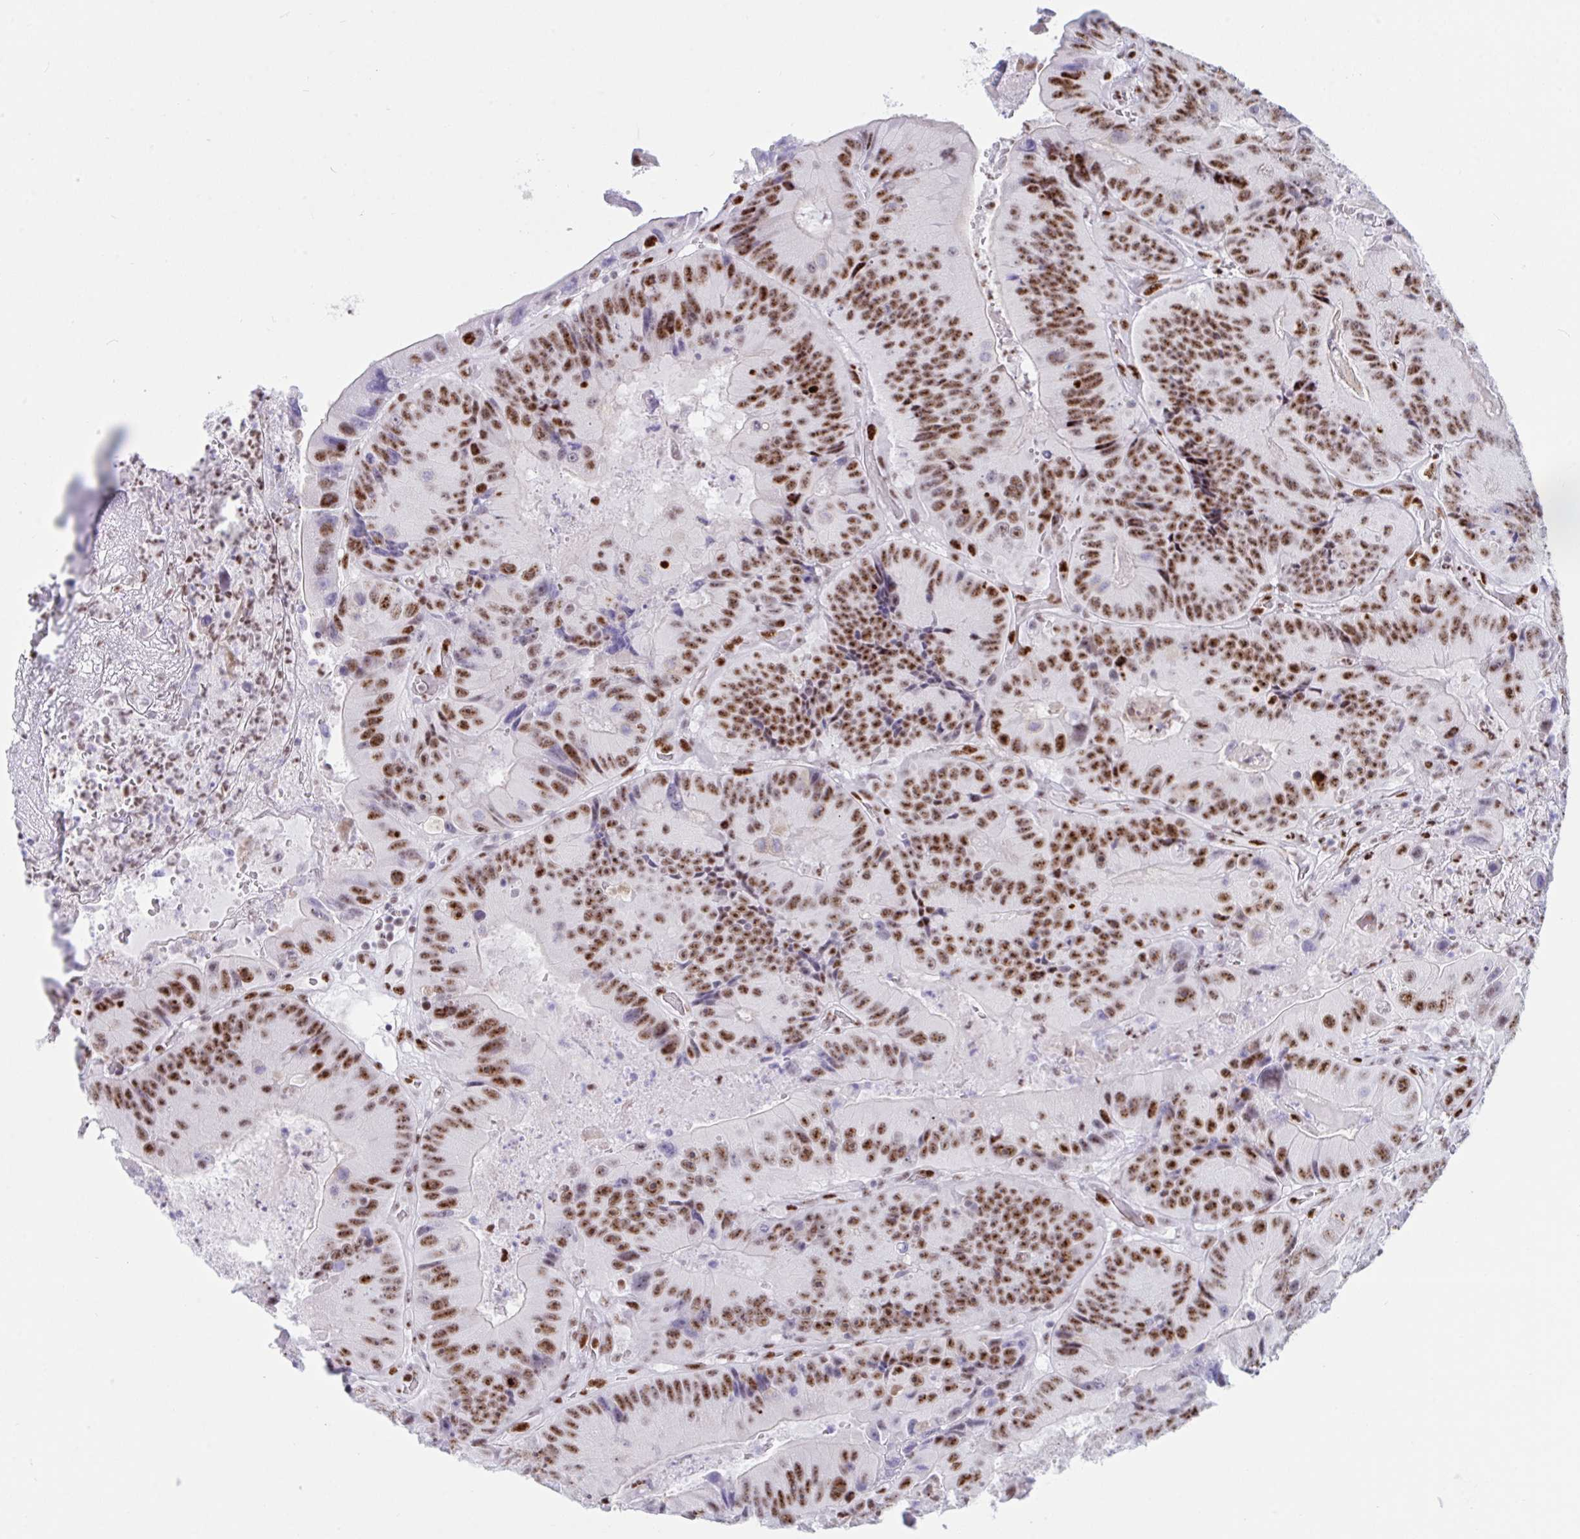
{"staining": {"intensity": "strong", "quantity": ">75%", "location": "nuclear"}, "tissue": "colorectal cancer", "cell_type": "Tumor cells", "image_type": "cancer", "snomed": [{"axis": "morphology", "description": "Adenocarcinoma, NOS"}, {"axis": "topography", "description": "Colon"}], "caption": "Immunohistochemical staining of human colorectal cancer exhibits high levels of strong nuclear protein positivity in approximately >75% of tumor cells. The protein of interest is shown in brown color, while the nuclei are stained blue.", "gene": "IKZF2", "patient": {"sex": "female", "age": 86}}